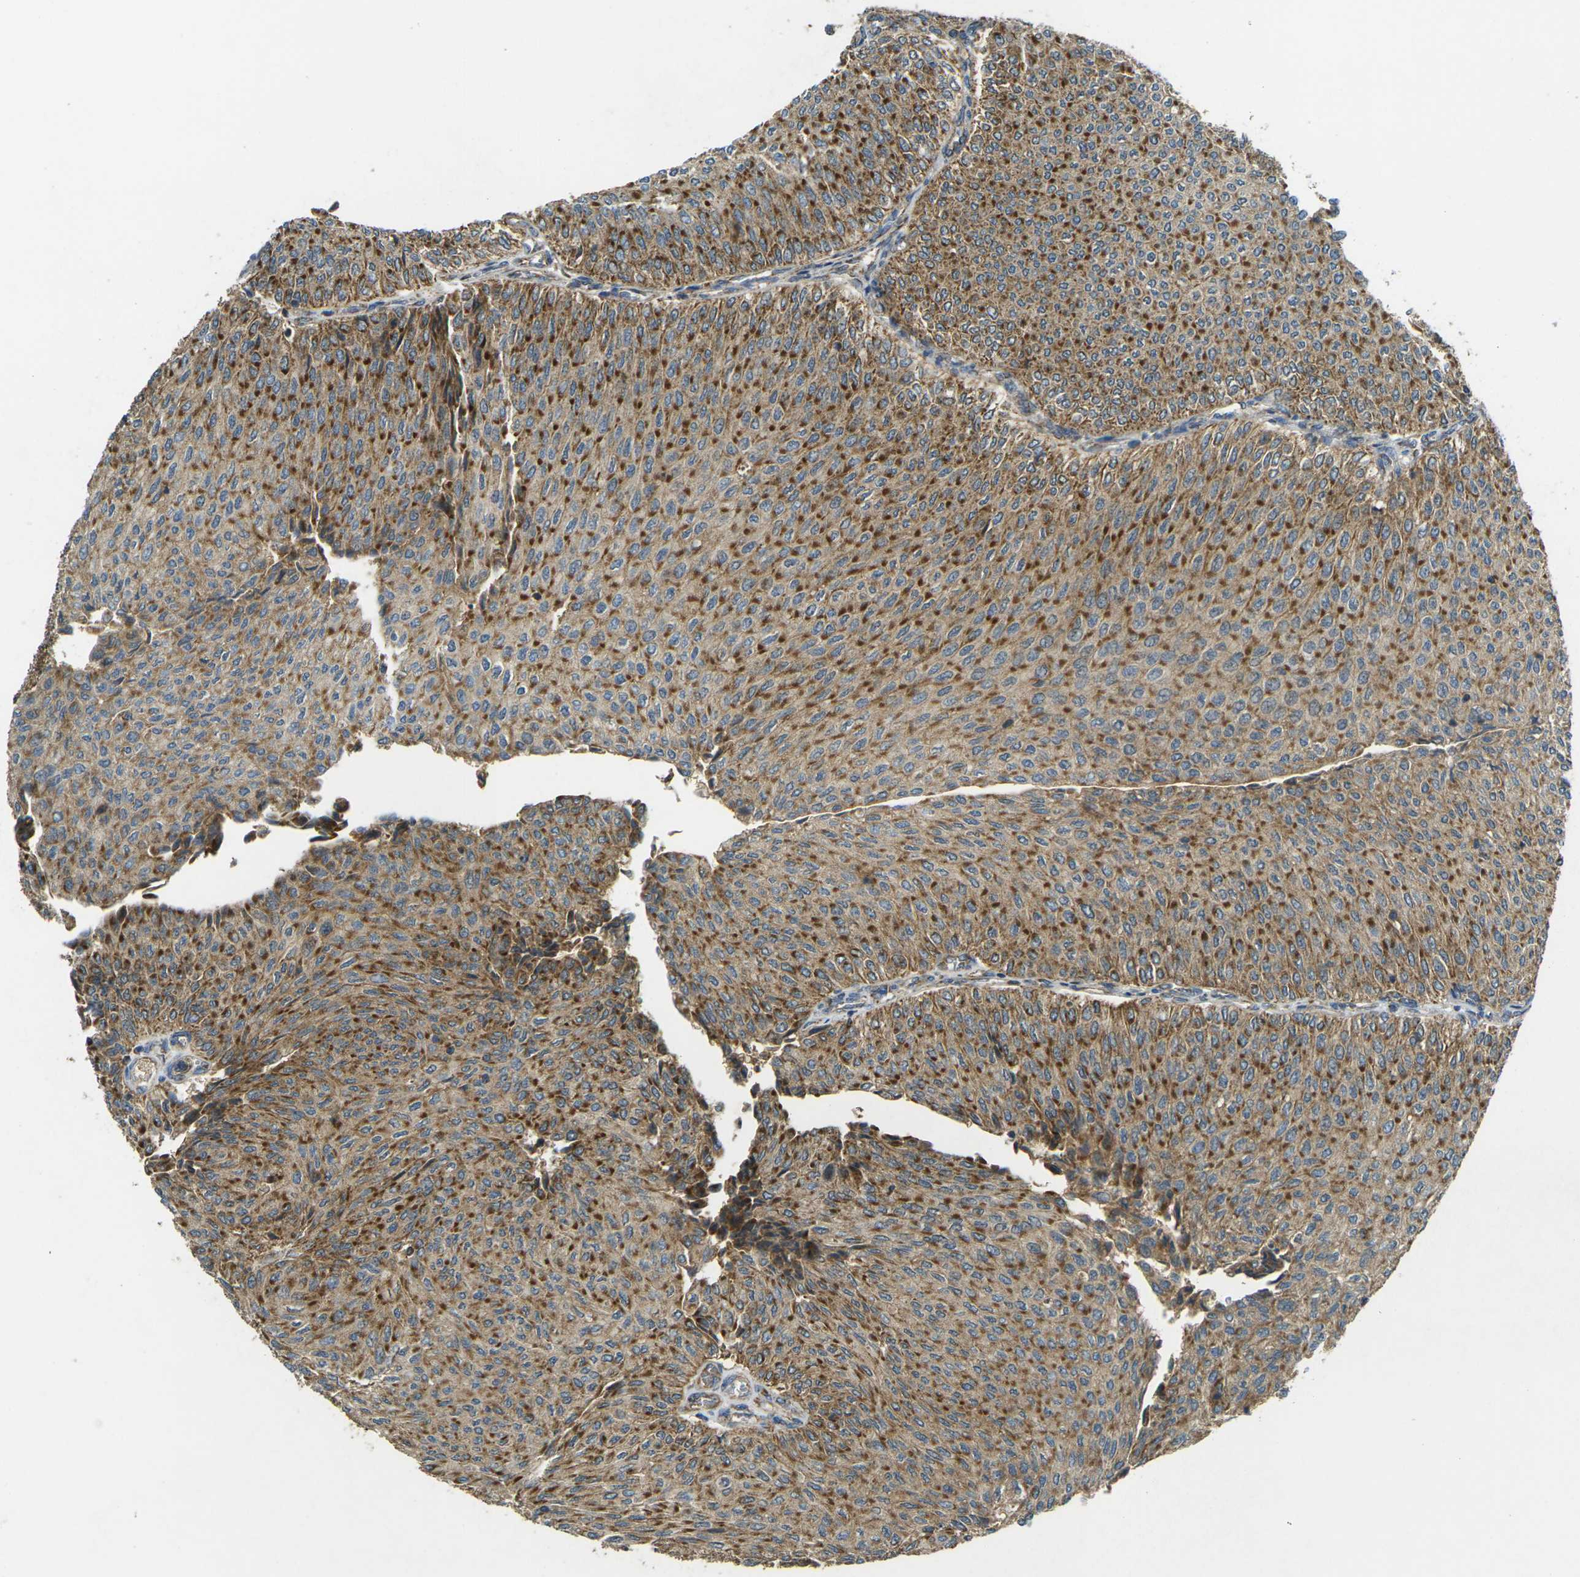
{"staining": {"intensity": "moderate", "quantity": ">75%", "location": "cytoplasmic/membranous"}, "tissue": "urothelial cancer", "cell_type": "Tumor cells", "image_type": "cancer", "snomed": [{"axis": "morphology", "description": "Urothelial carcinoma, Low grade"}, {"axis": "topography", "description": "Urinary bladder"}], "caption": "A high-resolution photomicrograph shows immunohistochemistry staining of urothelial cancer, which reveals moderate cytoplasmic/membranous positivity in approximately >75% of tumor cells. Nuclei are stained in blue.", "gene": "IGF1R", "patient": {"sex": "male", "age": 78}}